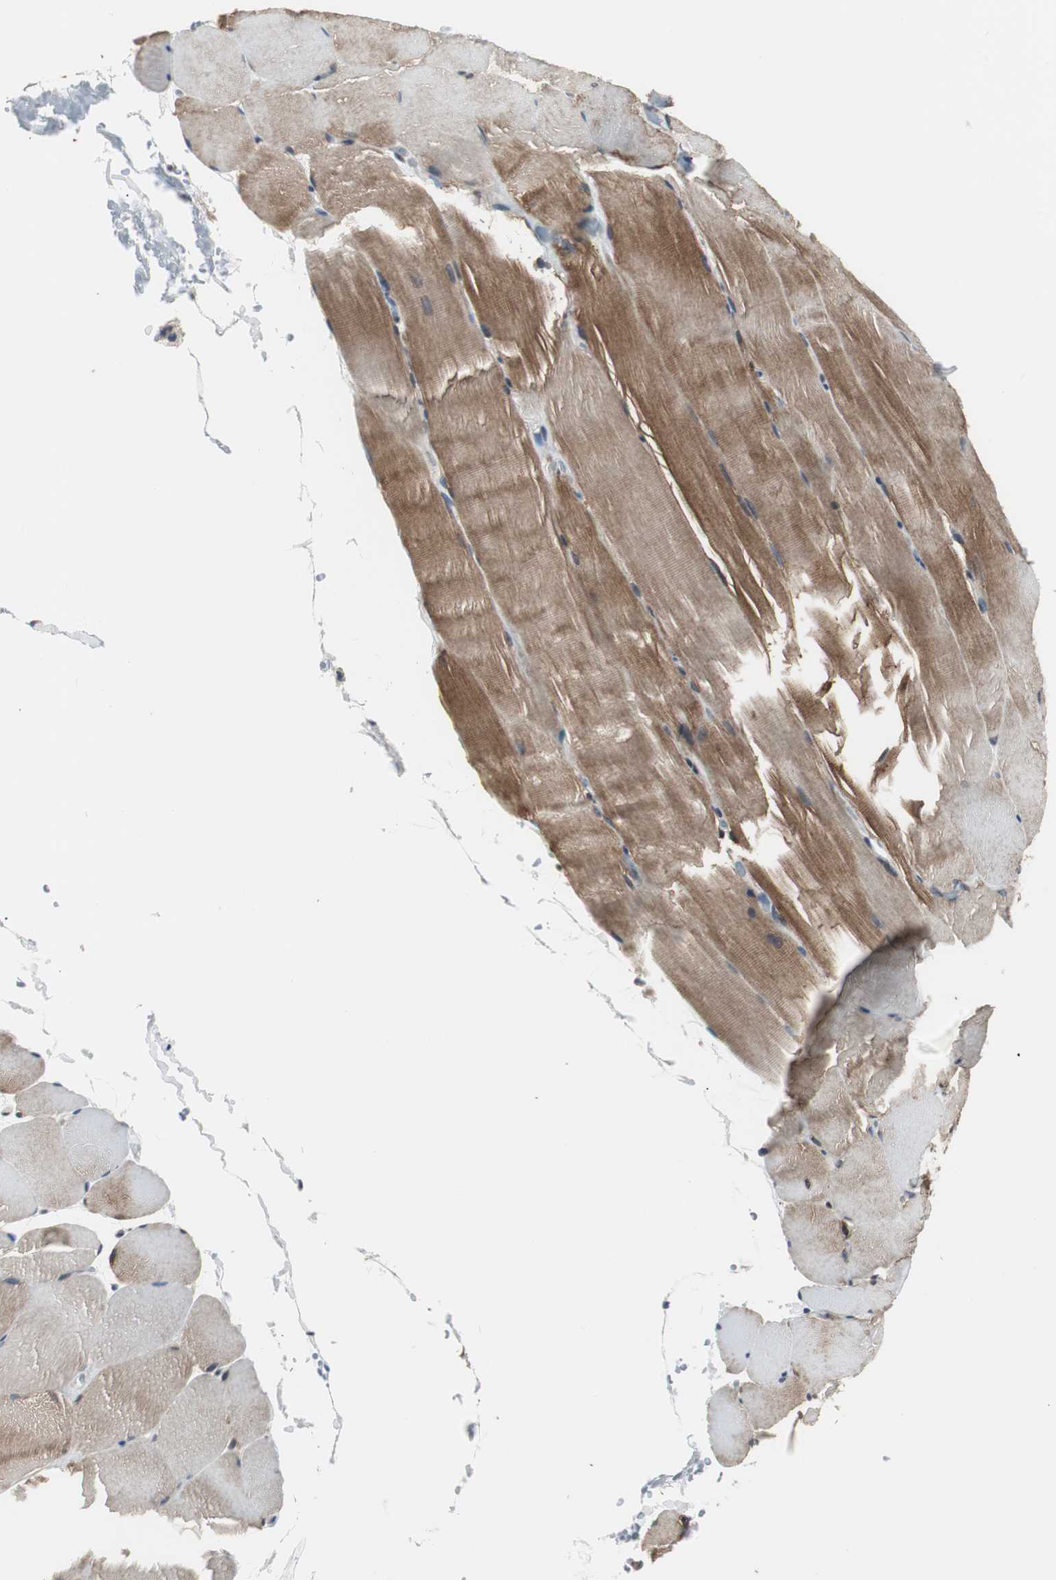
{"staining": {"intensity": "moderate", "quantity": "25%-75%", "location": "cytoplasmic/membranous"}, "tissue": "skeletal muscle", "cell_type": "Myocytes", "image_type": "normal", "snomed": [{"axis": "morphology", "description": "Normal tissue, NOS"}, {"axis": "topography", "description": "Skeletal muscle"}, {"axis": "topography", "description": "Parathyroid gland"}], "caption": "Immunohistochemistry of benign human skeletal muscle reveals medium levels of moderate cytoplasmic/membranous expression in about 25%-75% of myocytes. The staining is performed using DAB (3,3'-diaminobenzidine) brown chromogen to label protein expression. The nuclei are counter-stained blue using hematoxylin.", "gene": "SMAD1", "patient": {"sex": "female", "age": 37}}